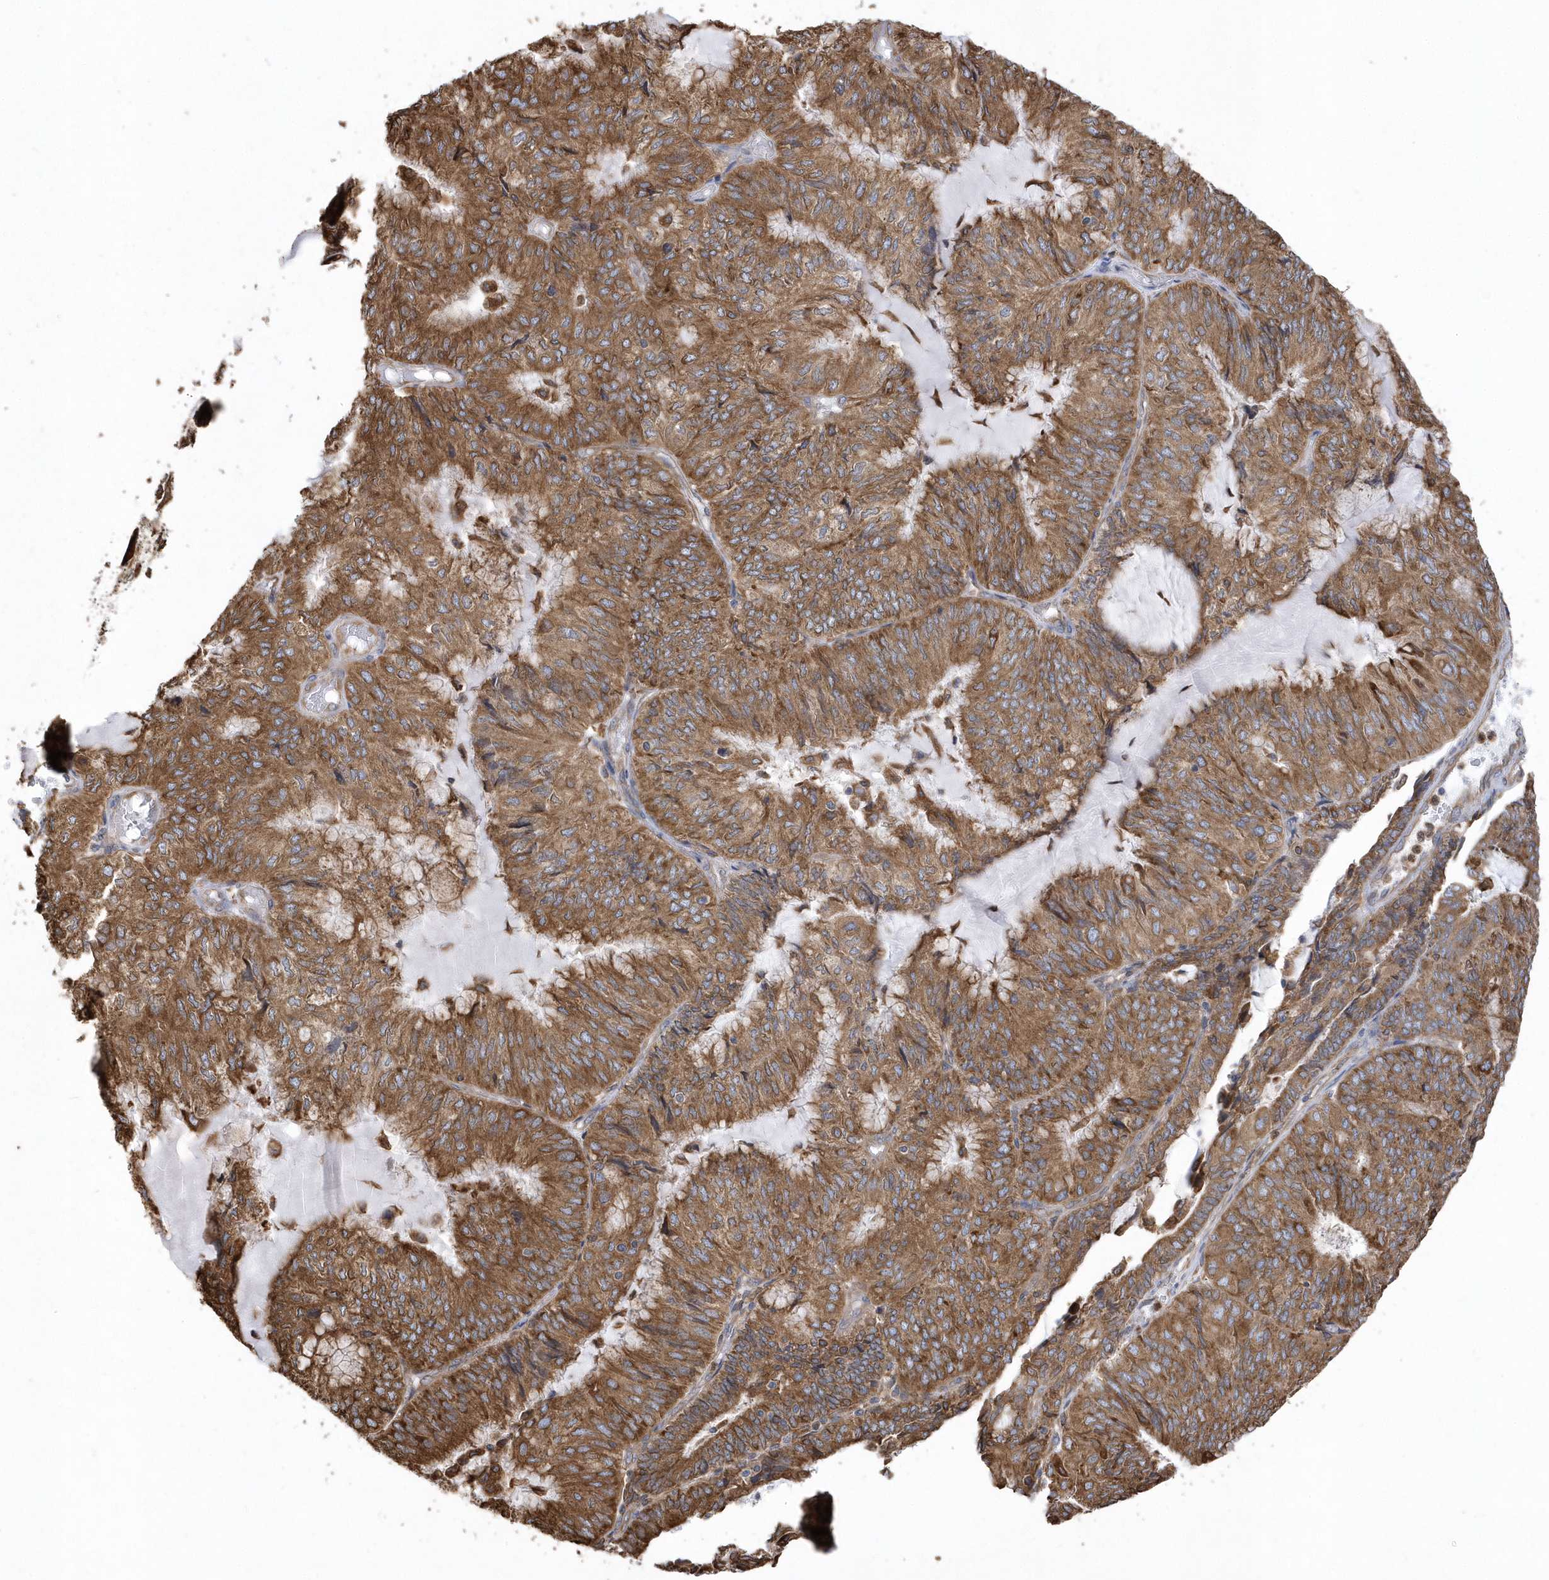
{"staining": {"intensity": "strong", "quantity": ">75%", "location": "cytoplasmic/membranous"}, "tissue": "endometrial cancer", "cell_type": "Tumor cells", "image_type": "cancer", "snomed": [{"axis": "morphology", "description": "Adenocarcinoma, NOS"}, {"axis": "topography", "description": "Endometrium"}], "caption": "IHC image of endometrial cancer stained for a protein (brown), which displays high levels of strong cytoplasmic/membranous positivity in about >75% of tumor cells.", "gene": "VAMP7", "patient": {"sex": "female", "age": 81}}